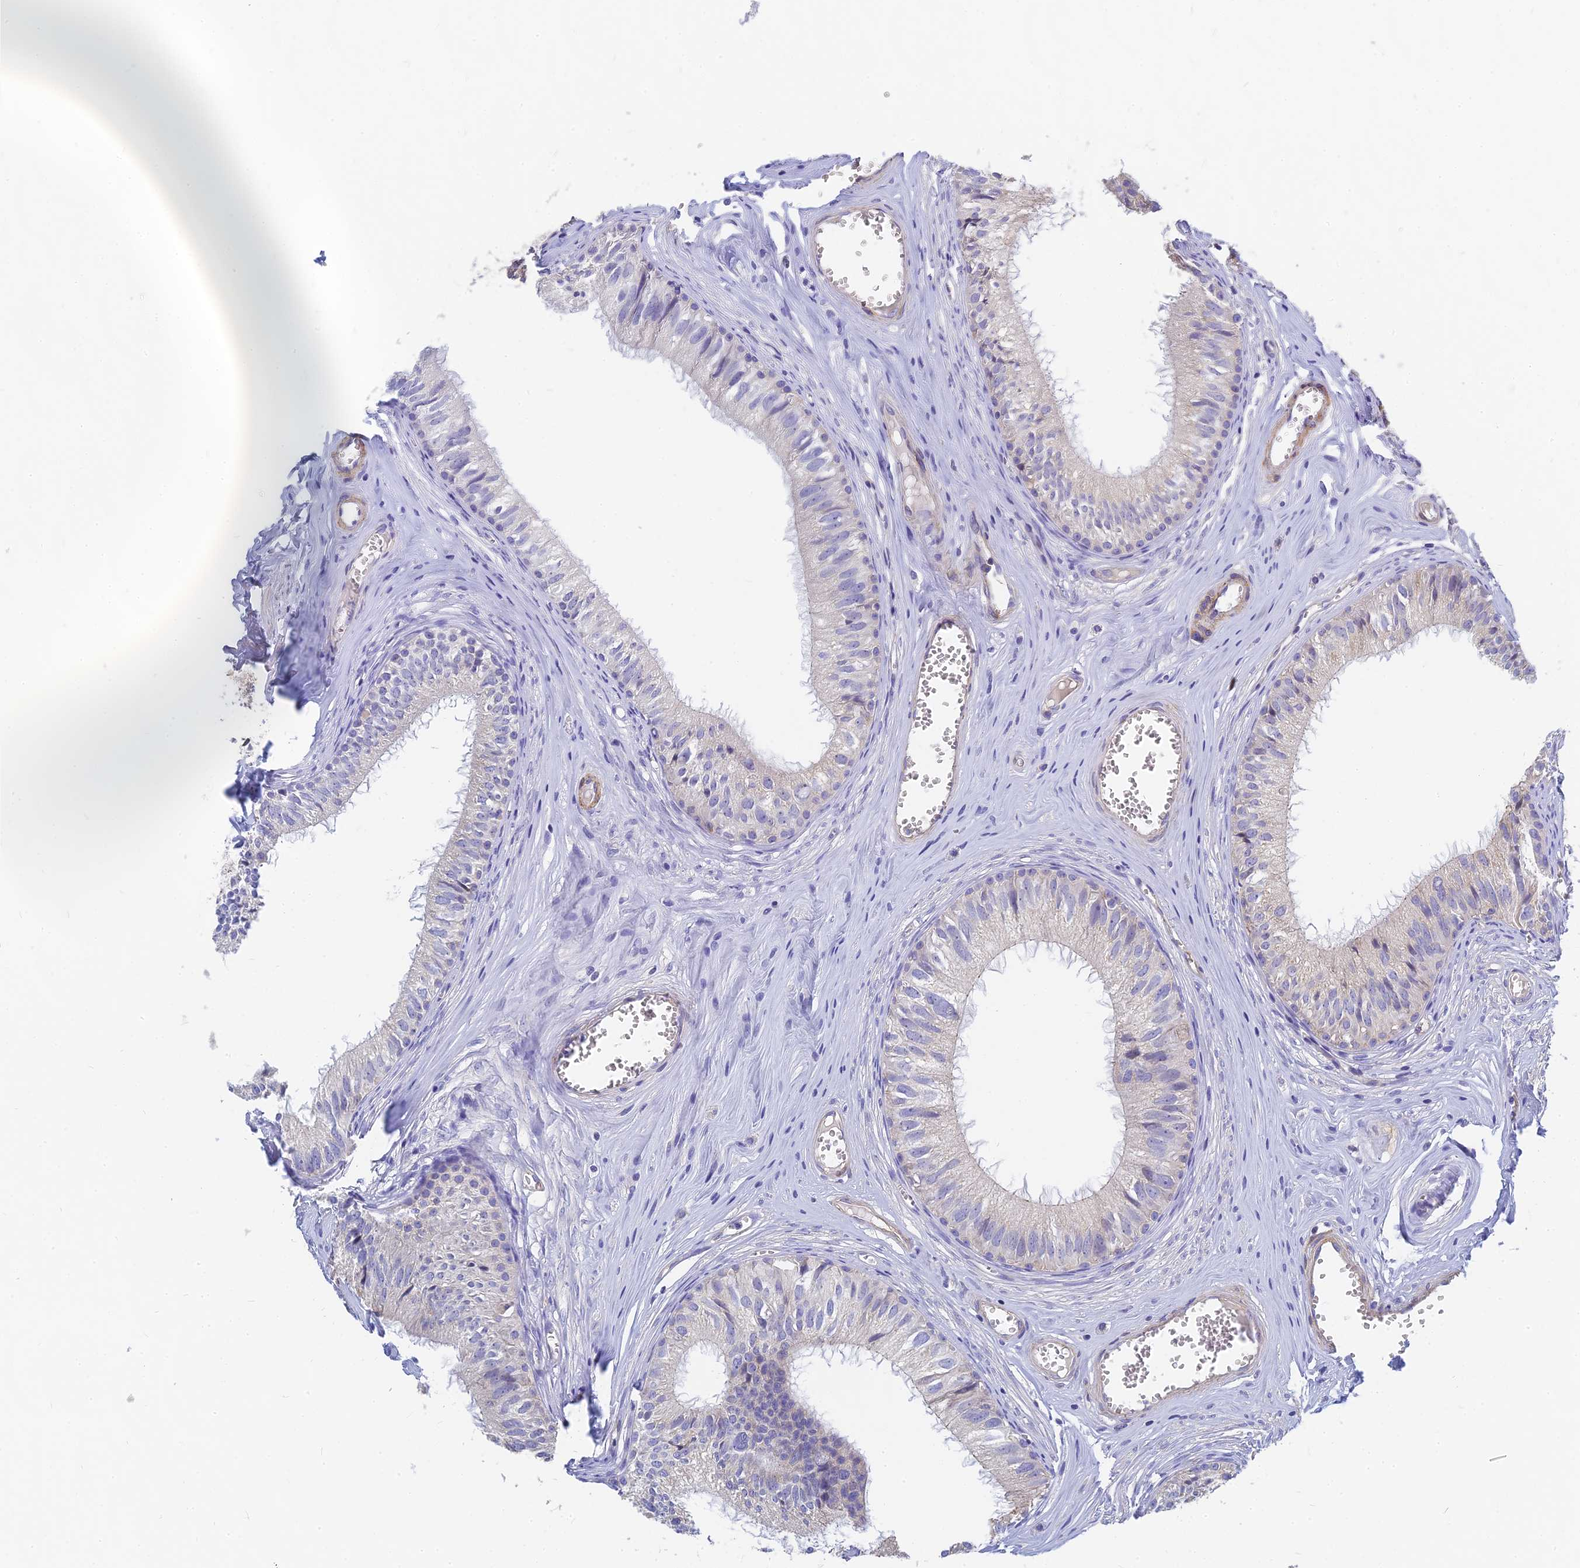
{"staining": {"intensity": "moderate", "quantity": "25%-75%", "location": "cytoplasmic/membranous"}, "tissue": "epididymis", "cell_type": "Glandular cells", "image_type": "normal", "snomed": [{"axis": "morphology", "description": "Normal tissue, NOS"}, {"axis": "topography", "description": "Epididymis"}], "caption": "Immunohistochemistry (IHC) staining of benign epididymis, which demonstrates medium levels of moderate cytoplasmic/membranous positivity in about 25%-75% of glandular cells indicating moderate cytoplasmic/membranous protein positivity. The staining was performed using DAB (3,3'-diaminobenzidine) (brown) for protein detection and nuclei were counterstained in hematoxylin (blue).", "gene": "MRPL15", "patient": {"sex": "male", "age": 36}}